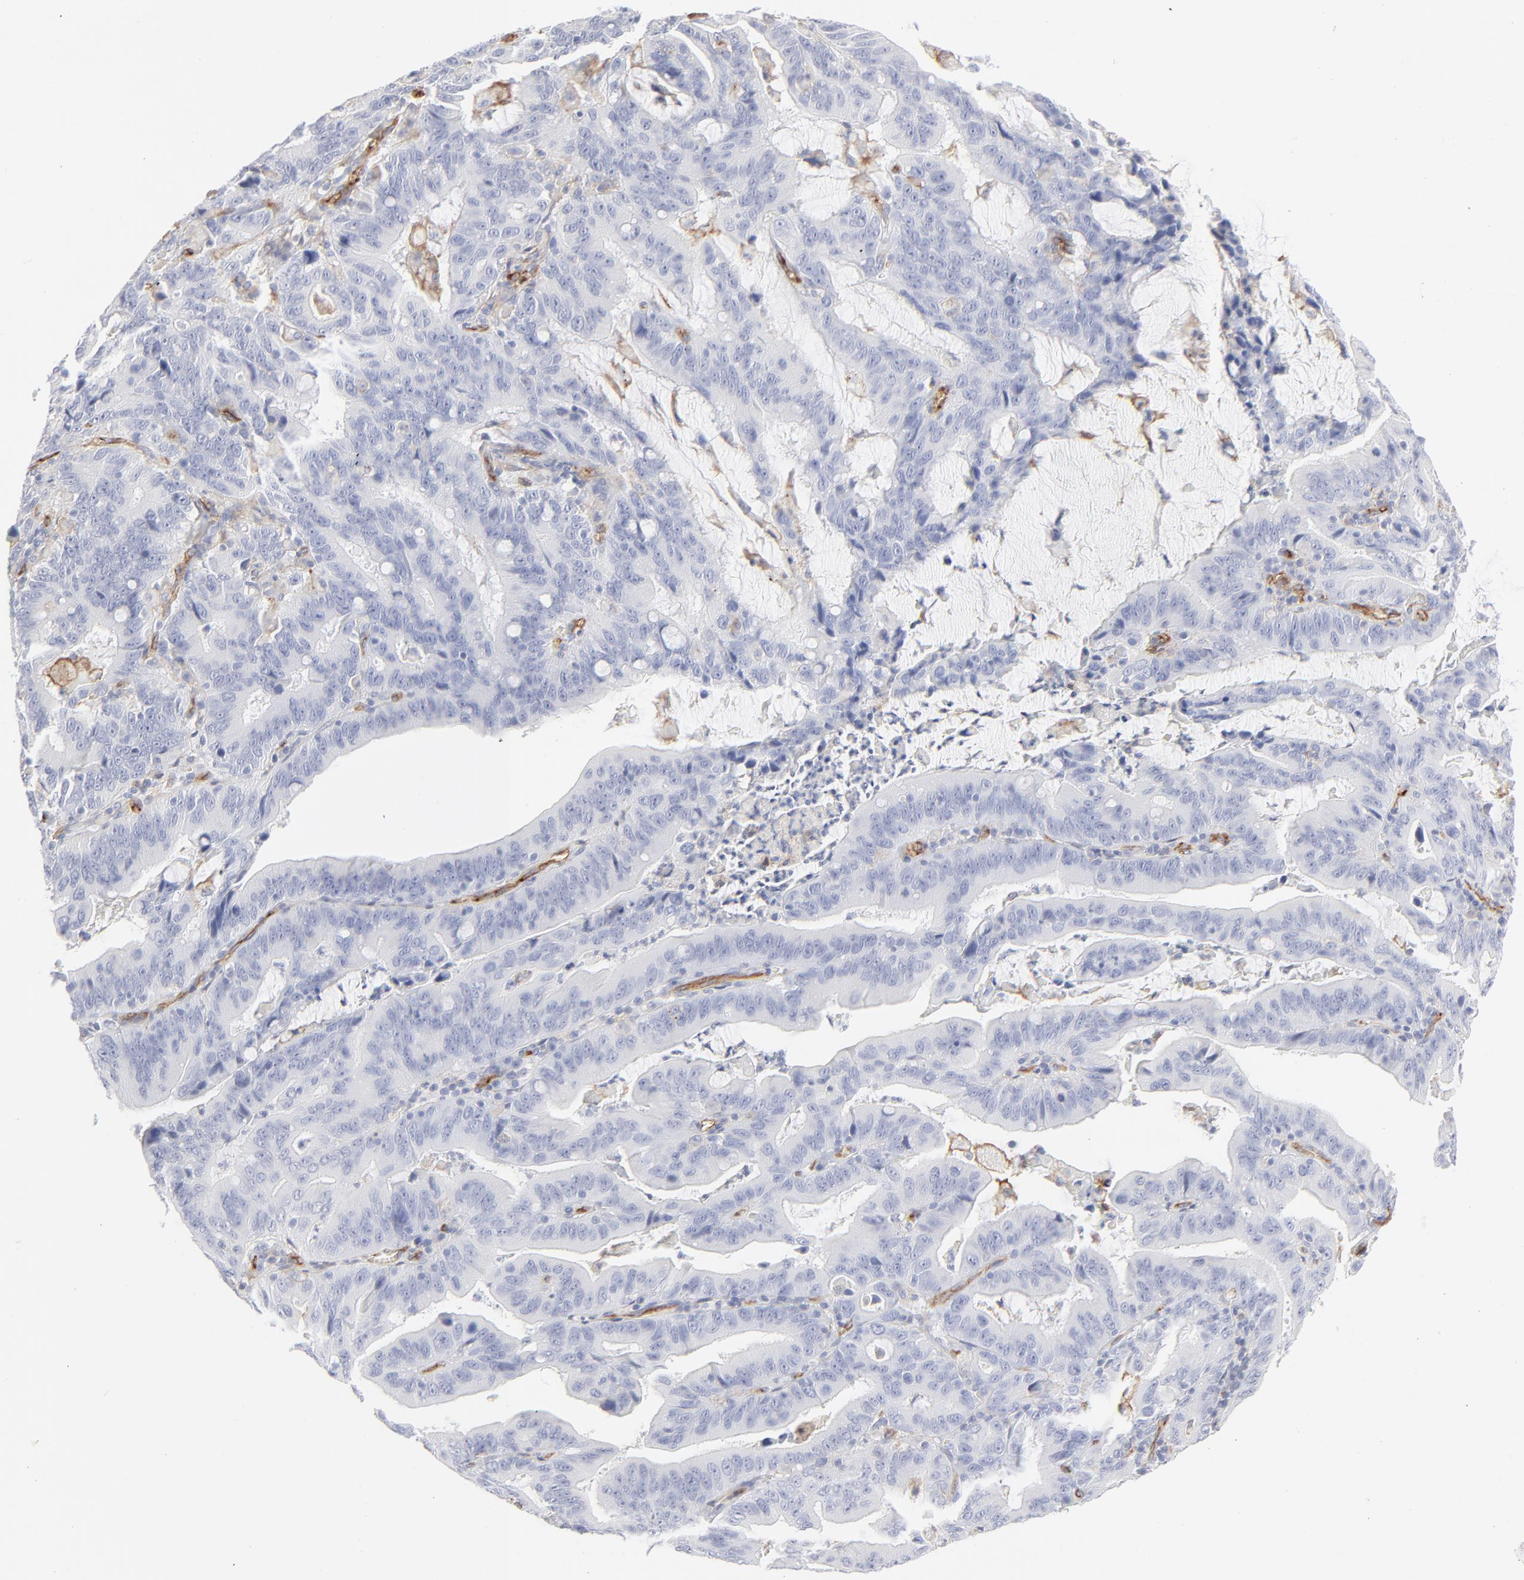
{"staining": {"intensity": "negative", "quantity": "none", "location": "none"}, "tissue": "stomach cancer", "cell_type": "Tumor cells", "image_type": "cancer", "snomed": [{"axis": "morphology", "description": "Adenocarcinoma, NOS"}, {"axis": "topography", "description": "Stomach, upper"}], "caption": "IHC micrograph of human adenocarcinoma (stomach) stained for a protein (brown), which shows no positivity in tumor cells. The staining is performed using DAB (3,3'-diaminobenzidine) brown chromogen with nuclei counter-stained in using hematoxylin.", "gene": "ITGA5", "patient": {"sex": "male", "age": 63}}